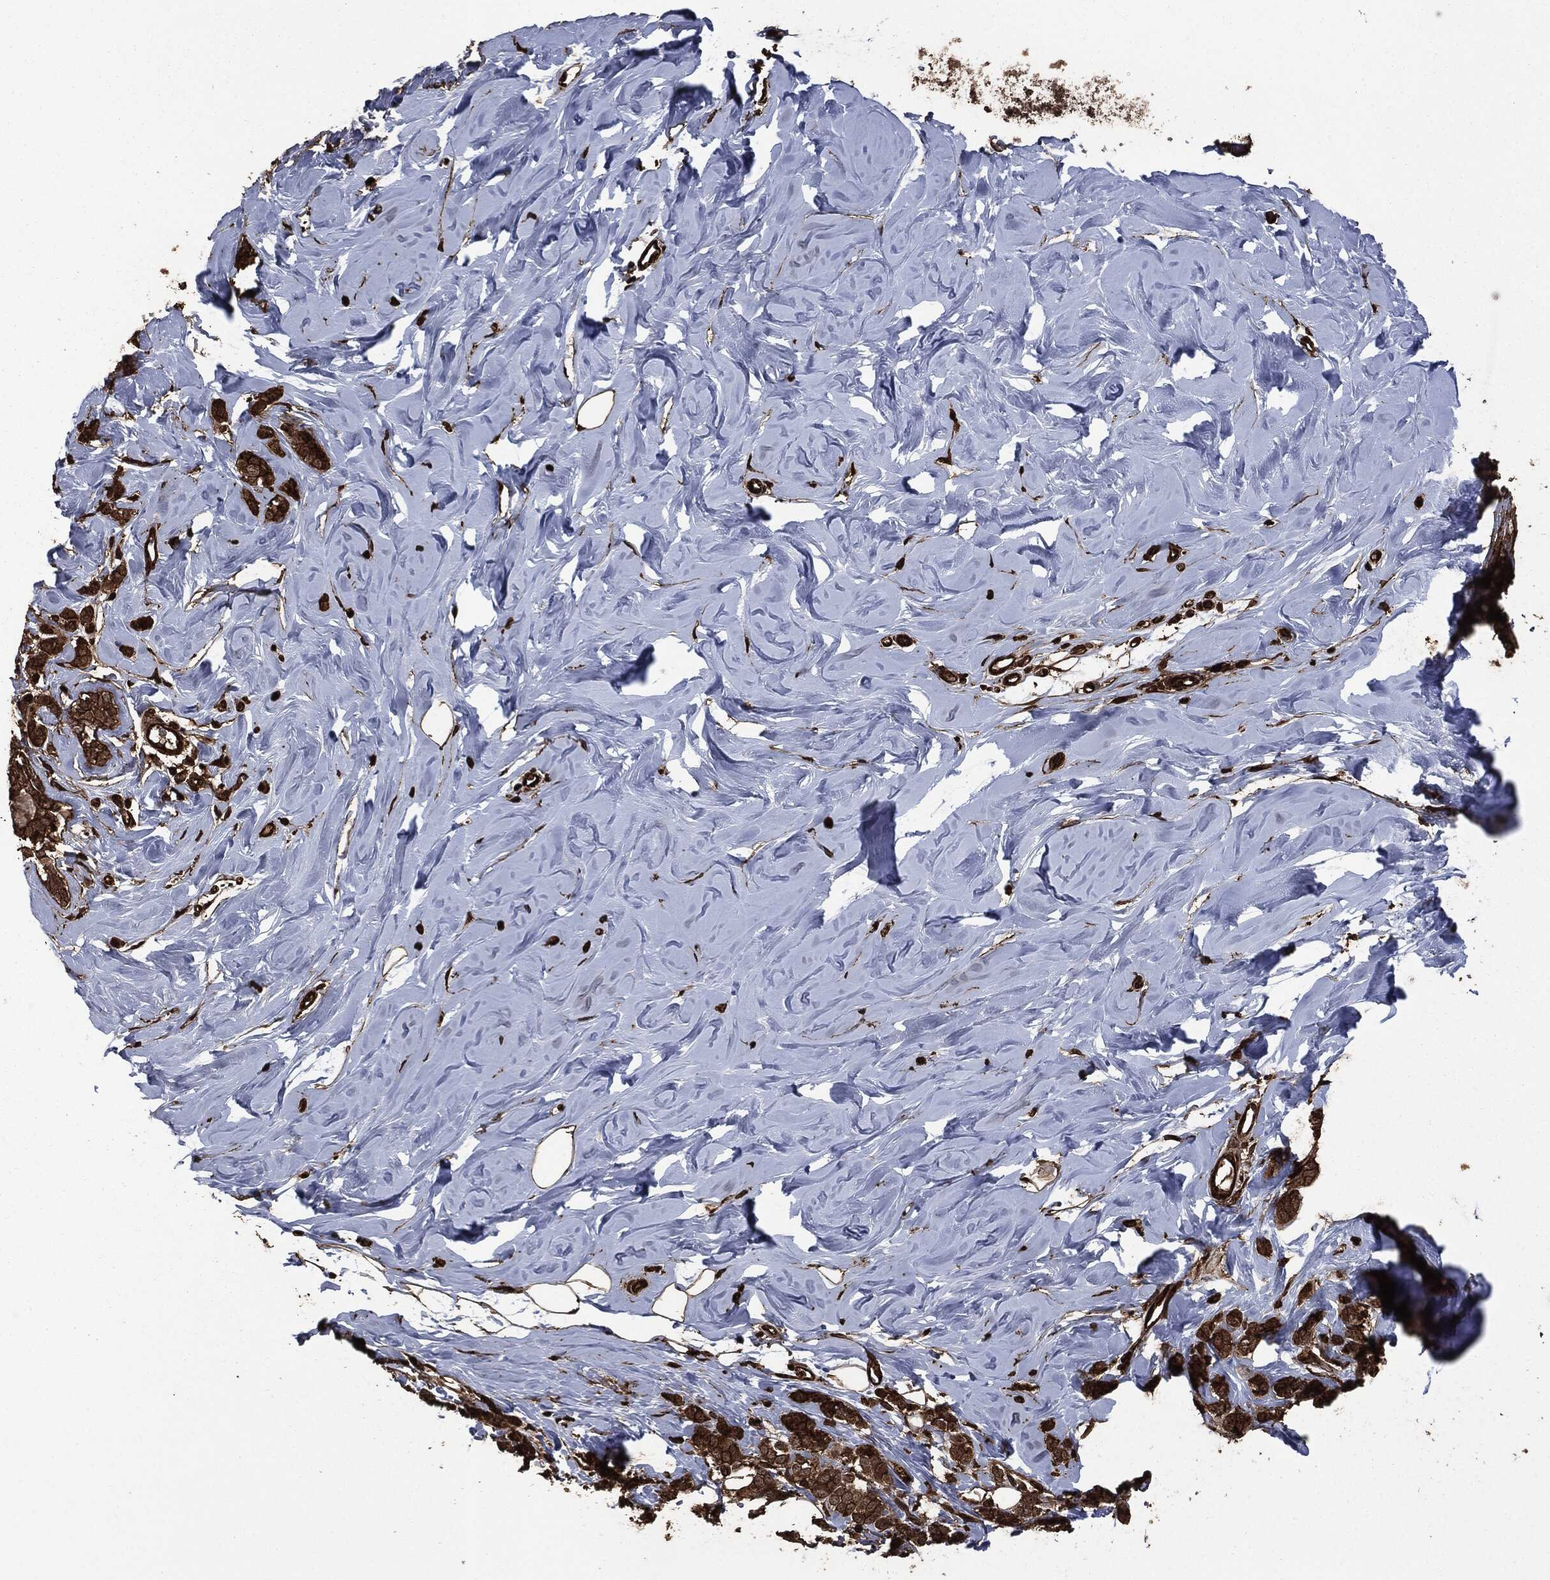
{"staining": {"intensity": "strong", "quantity": ">75%", "location": "cytoplasmic/membranous"}, "tissue": "breast cancer", "cell_type": "Tumor cells", "image_type": "cancer", "snomed": [{"axis": "morphology", "description": "Lobular carcinoma"}, {"axis": "topography", "description": "Breast"}], "caption": "Protein expression analysis of human breast cancer (lobular carcinoma) reveals strong cytoplasmic/membranous staining in approximately >75% of tumor cells. (DAB = brown stain, brightfield microscopy at high magnification).", "gene": "HRAS", "patient": {"sex": "female", "age": 49}}